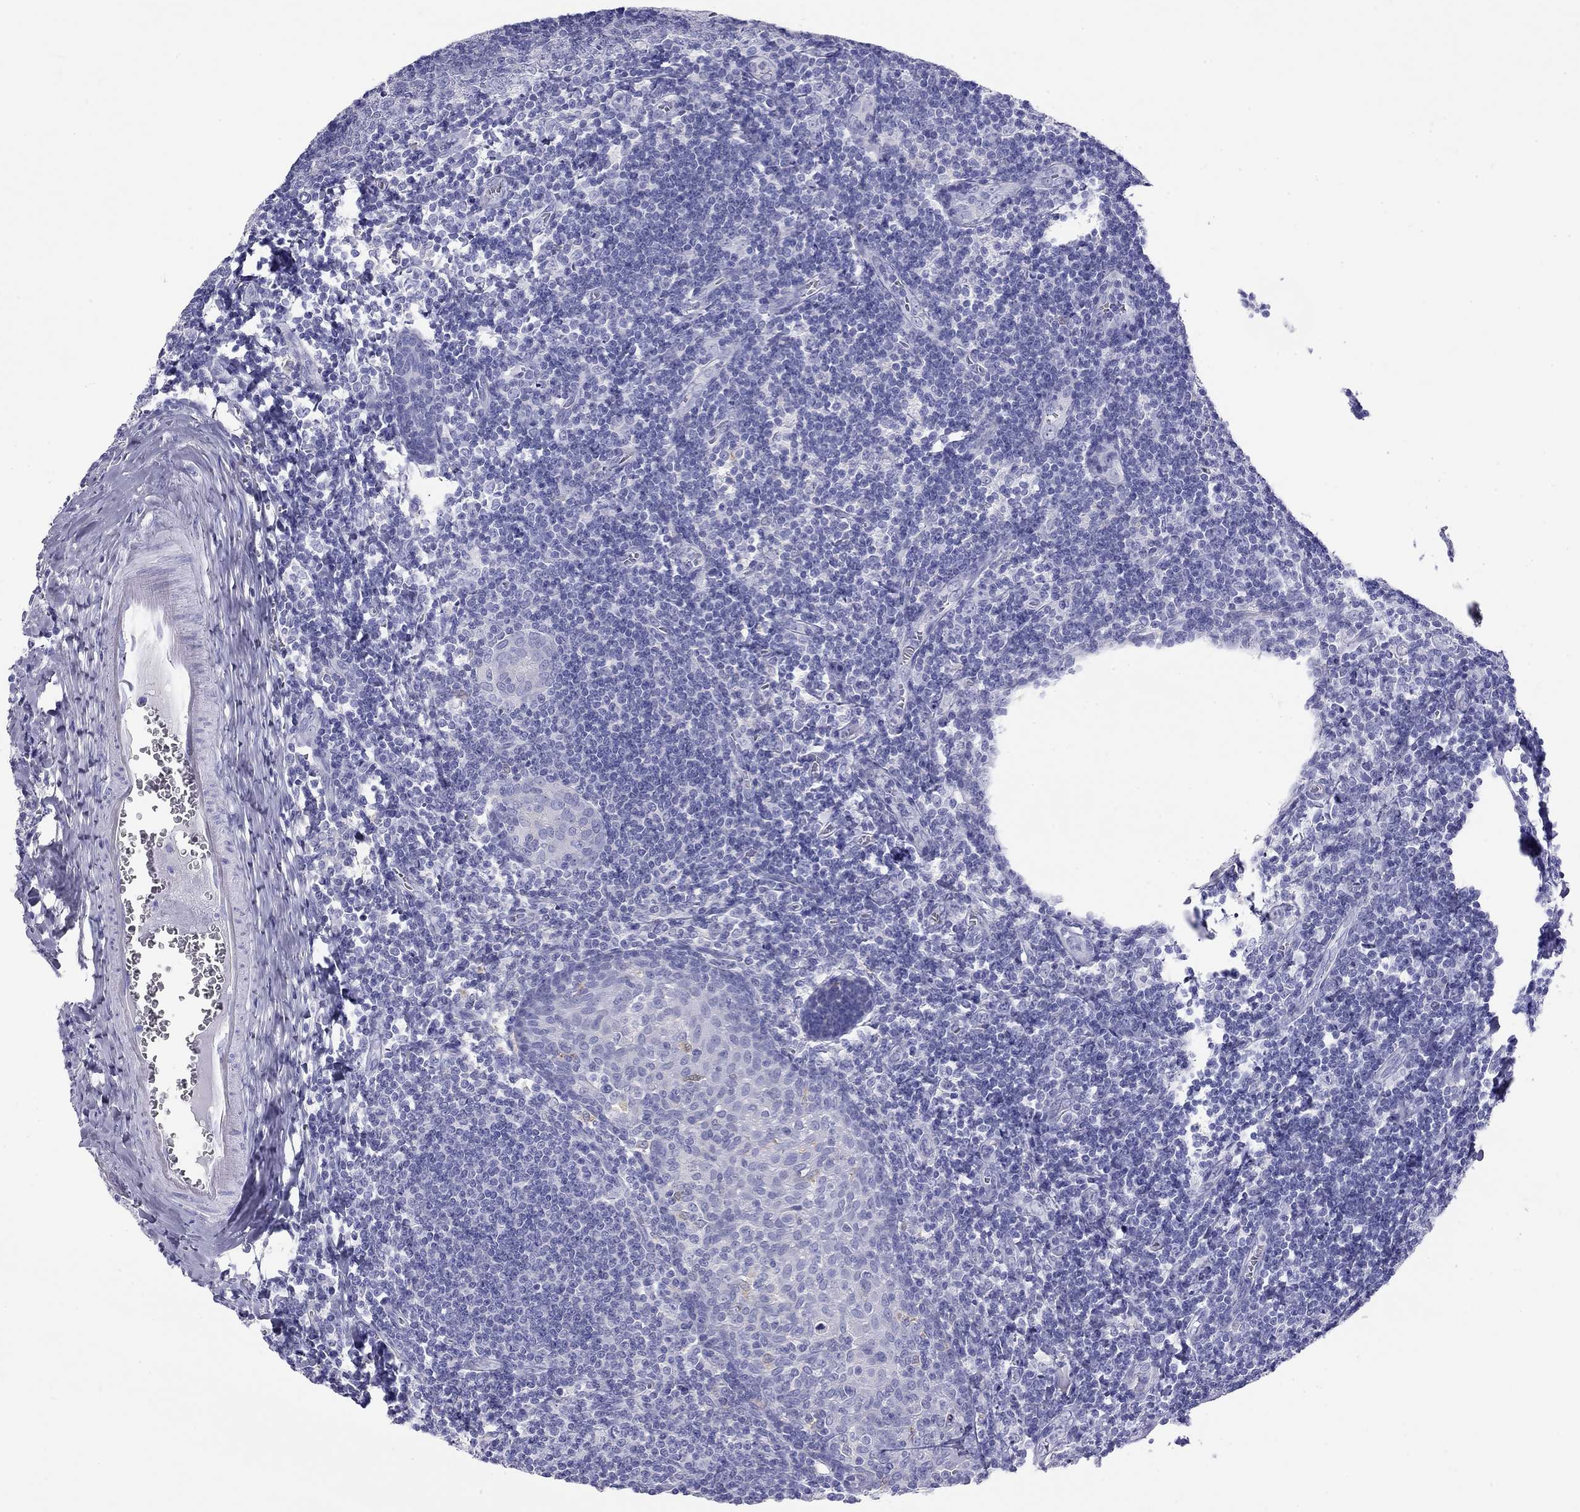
{"staining": {"intensity": "negative", "quantity": "none", "location": "none"}, "tissue": "tonsil", "cell_type": "Germinal center cells", "image_type": "normal", "snomed": [{"axis": "morphology", "description": "Normal tissue, NOS"}, {"axis": "morphology", "description": "Inflammation, NOS"}, {"axis": "topography", "description": "Tonsil"}], "caption": "This photomicrograph is of benign tonsil stained with immunohistochemistry to label a protein in brown with the nuclei are counter-stained blue. There is no staining in germinal center cells. (Brightfield microscopy of DAB immunohistochemistry (IHC) at high magnification).", "gene": "HLA", "patient": {"sex": "female", "age": 31}}